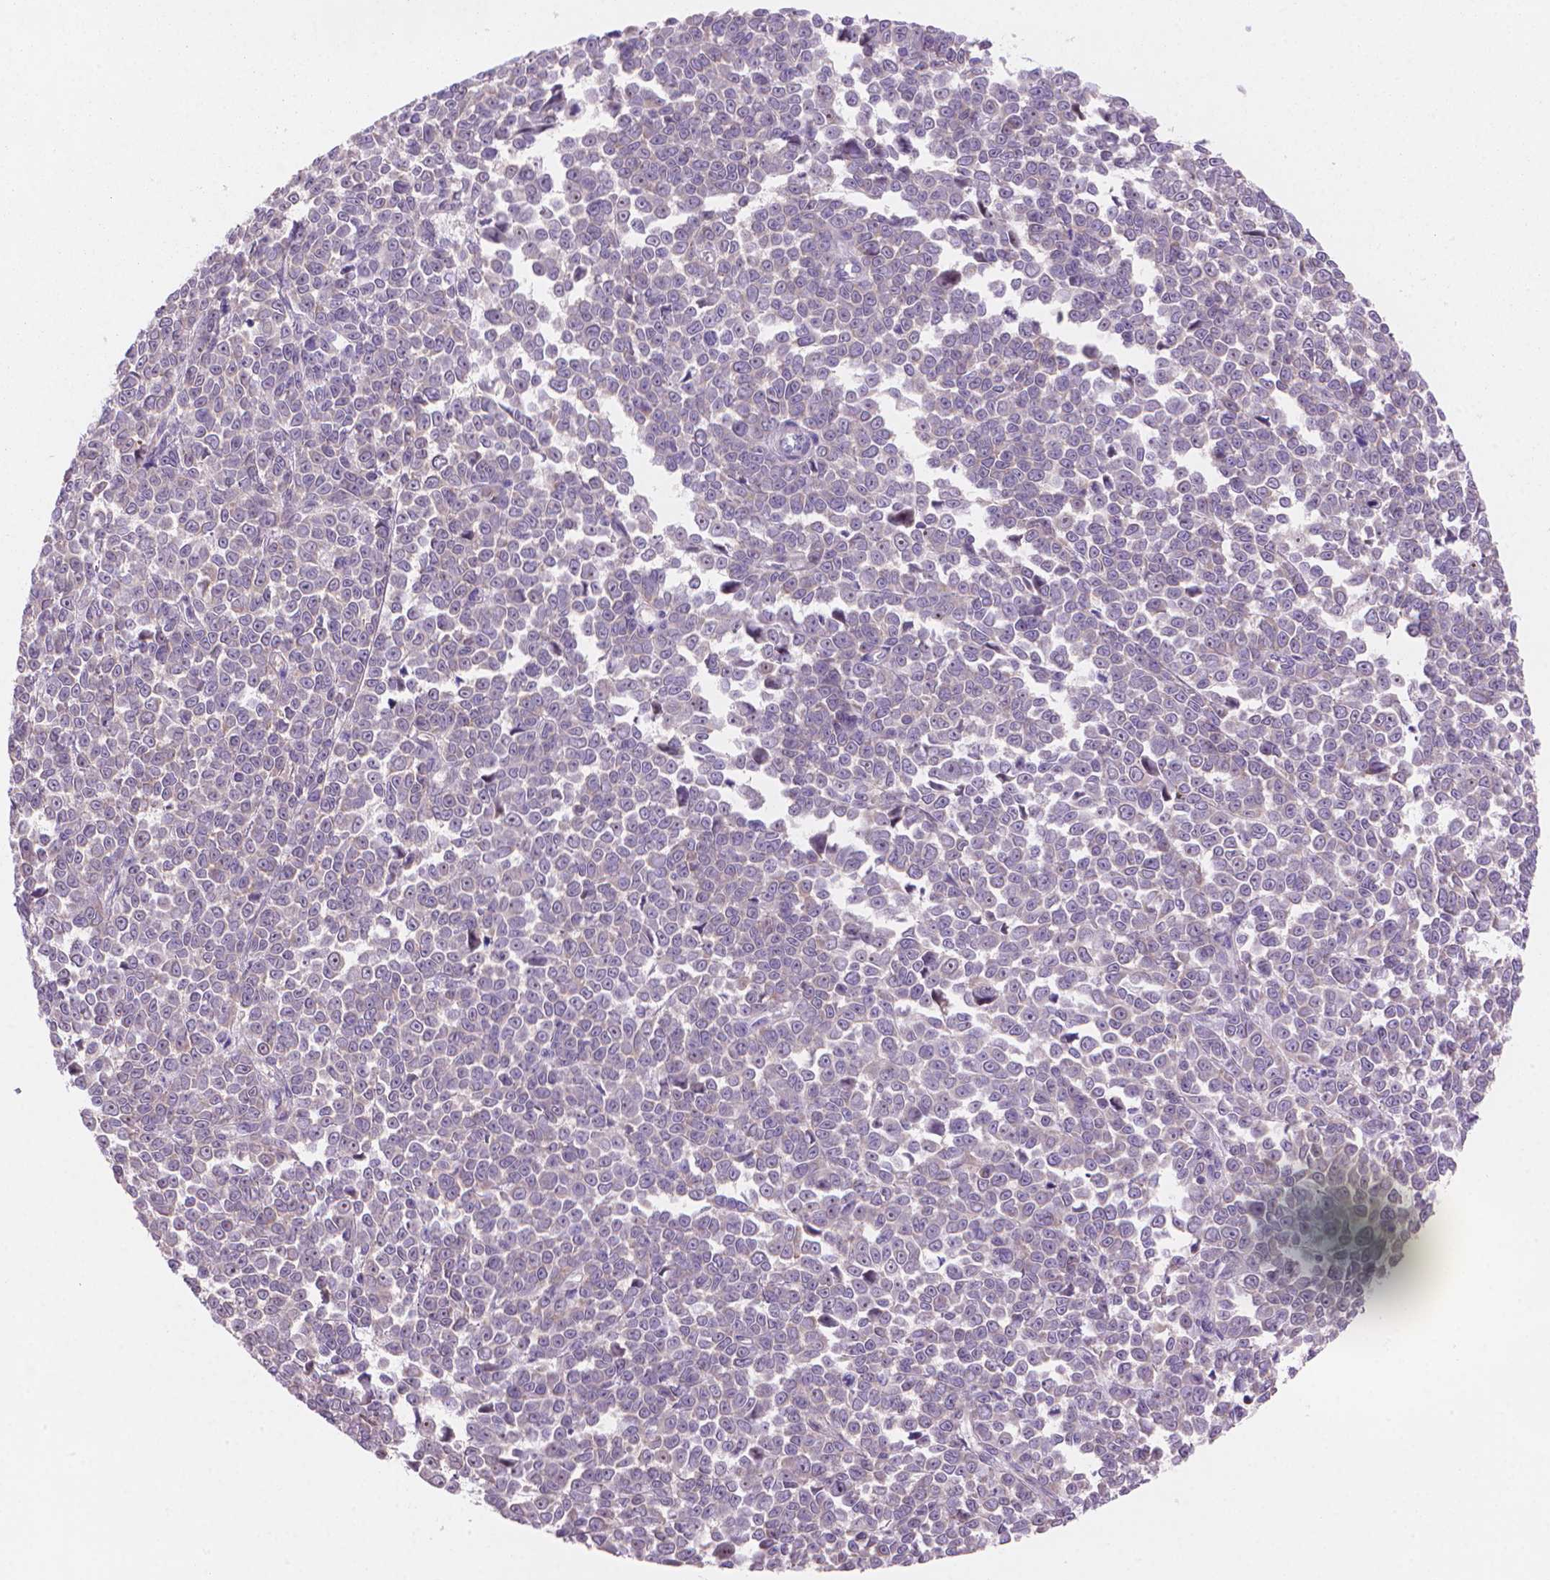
{"staining": {"intensity": "negative", "quantity": "none", "location": "none"}, "tissue": "melanoma", "cell_type": "Tumor cells", "image_type": "cancer", "snomed": [{"axis": "morphology", "description": "Malignant melanoma, NOS"}, {"axis": "topography", "description": "Skin"}], "caption": "DAB (3,3'-diaminobenzidine) immunohistochemical staining of melanoma exhibits no significant staining in tumor cells.", "gene": "ENSG00000187186", "patient": {"sex": "female", "age": 95}}